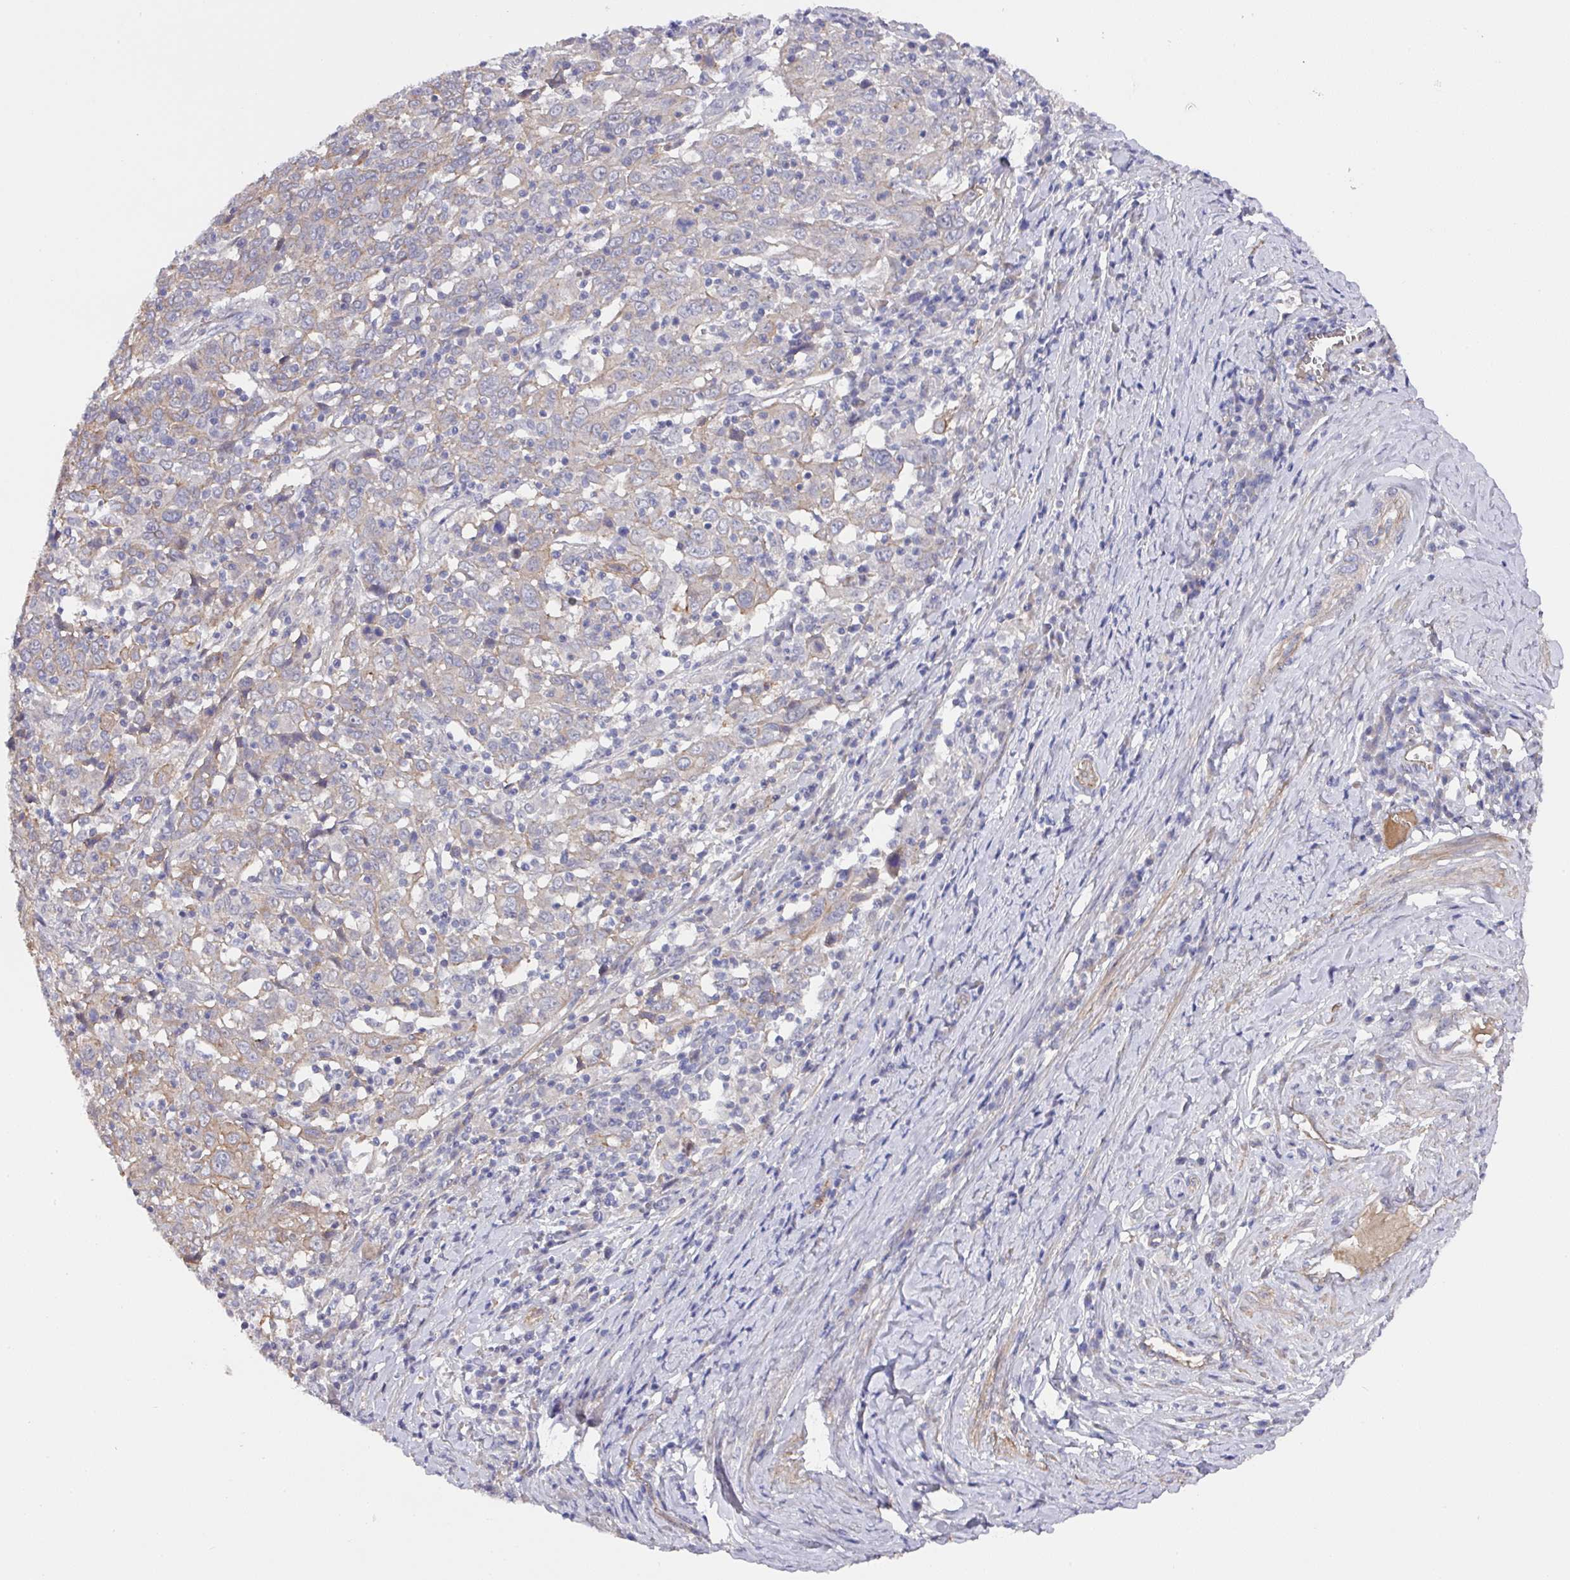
{"staining": {"intensity": "negative", "quantity": "none", "location": "none"}, "tissue": "cervical cancer", "cell_type": "Tumor cells", "image_type": "cancer", "snomed": [{"axis": "morphology", "description": "Squamous cell carcinoma, NOS"}, {"axis": "topography", "description": "Cervix"}], "caption": "The image demonstrates no significant positivity in tumor cells of cervical cancer (squamous cell carcinoma). Nuclei are stained in blue.", "gene": "PRR5", "patient": {"sex": "female", "age": 46}}